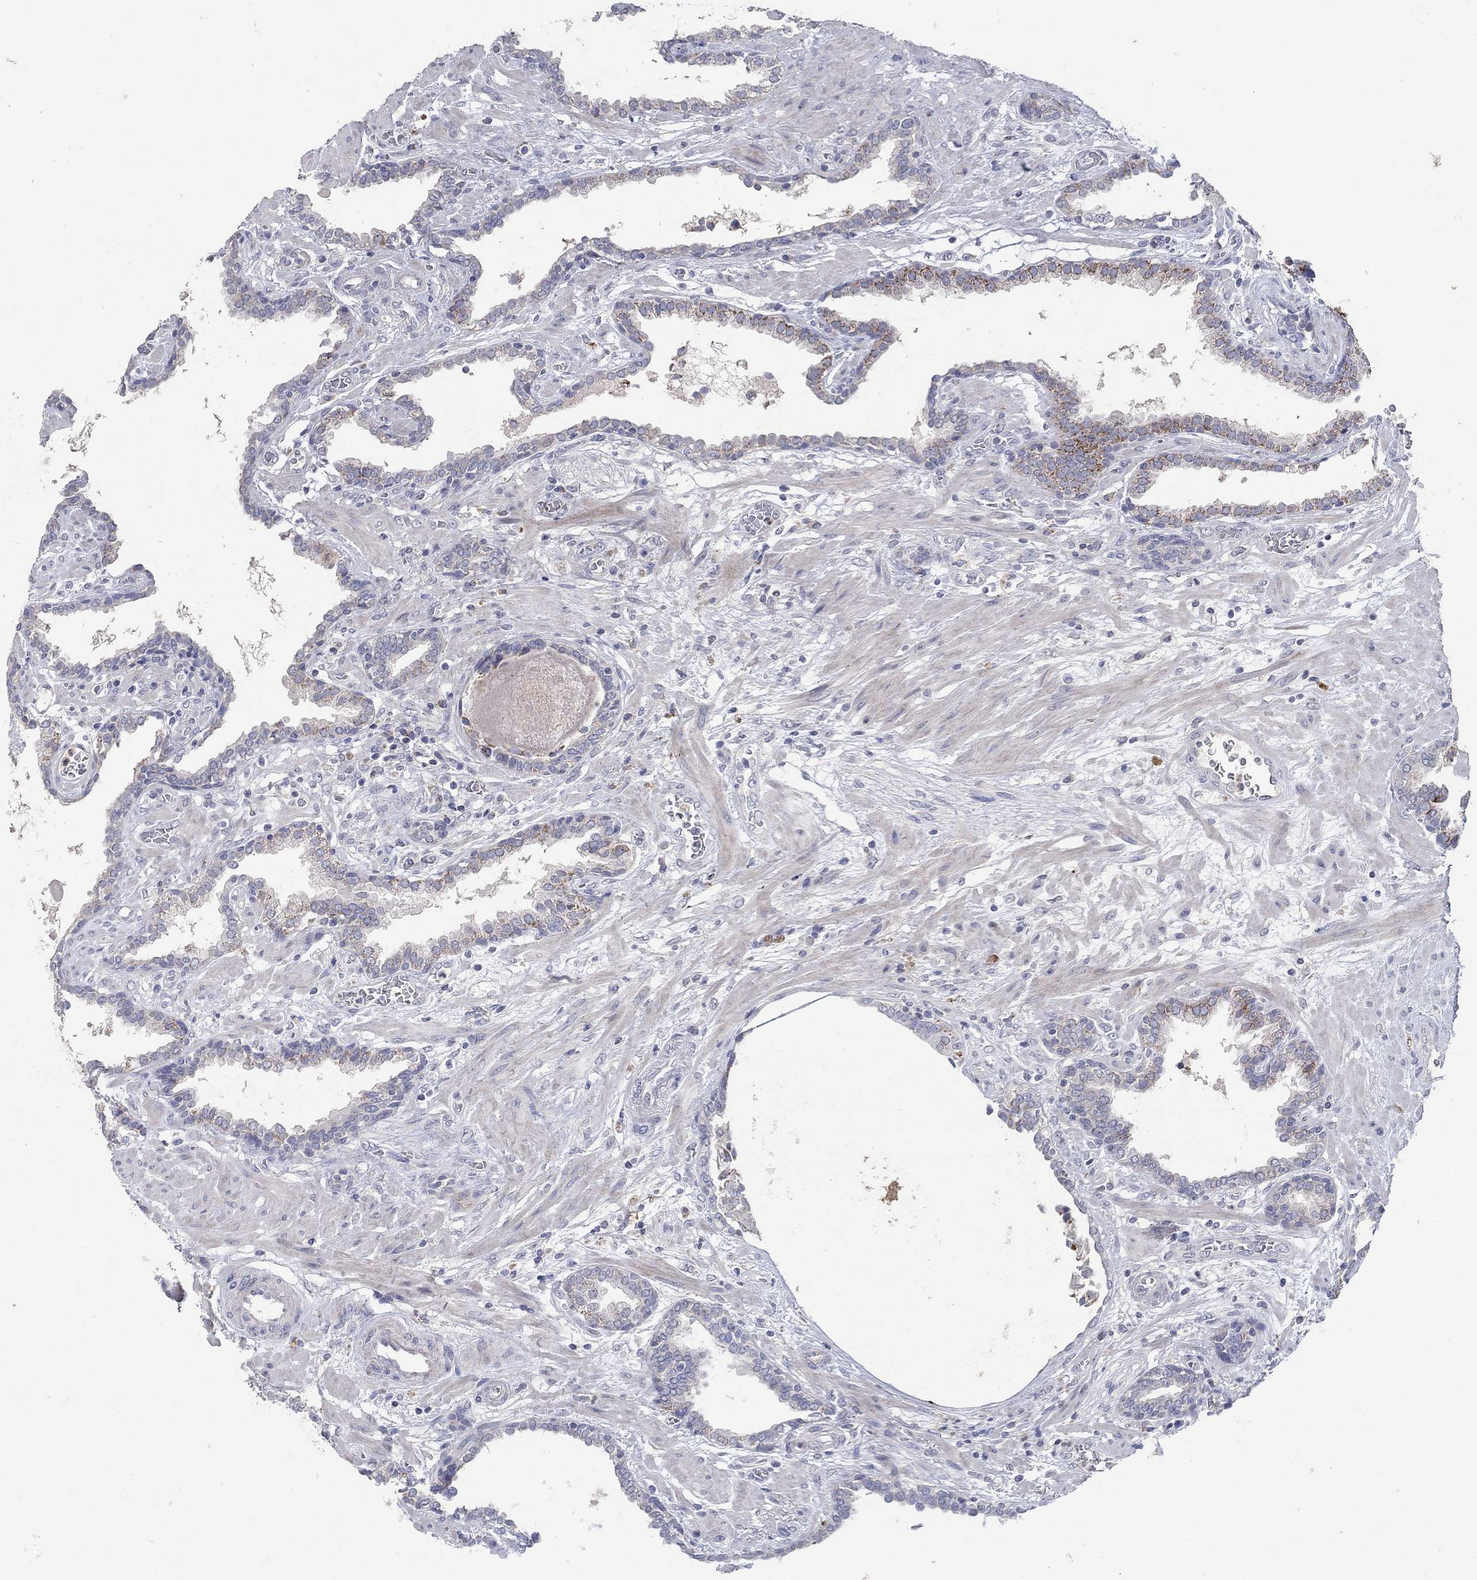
{"staining": {"intensity": "strong", "quantity": "<25%", "location": "cytoplasmic/membranous"}, "tissue": "prostate cancer", "cell_type": "Tumor cells", "image_type": "cancer", "snomed": [{"axis": "morphology", "description": "Adenocarcinoma, Low grade"}, {"axis": "topography", "description": "Prostate"}], "caption": "Protein staining by immunohistochemistry (IHC) exhibits strong cytoplasmic/membranous positivity in approximately <25% of tumor cells in adenocarcinoma (low-grade) (prostate).", "gene": "HMX2", "patient": {"sex": "male", "age": 69}}